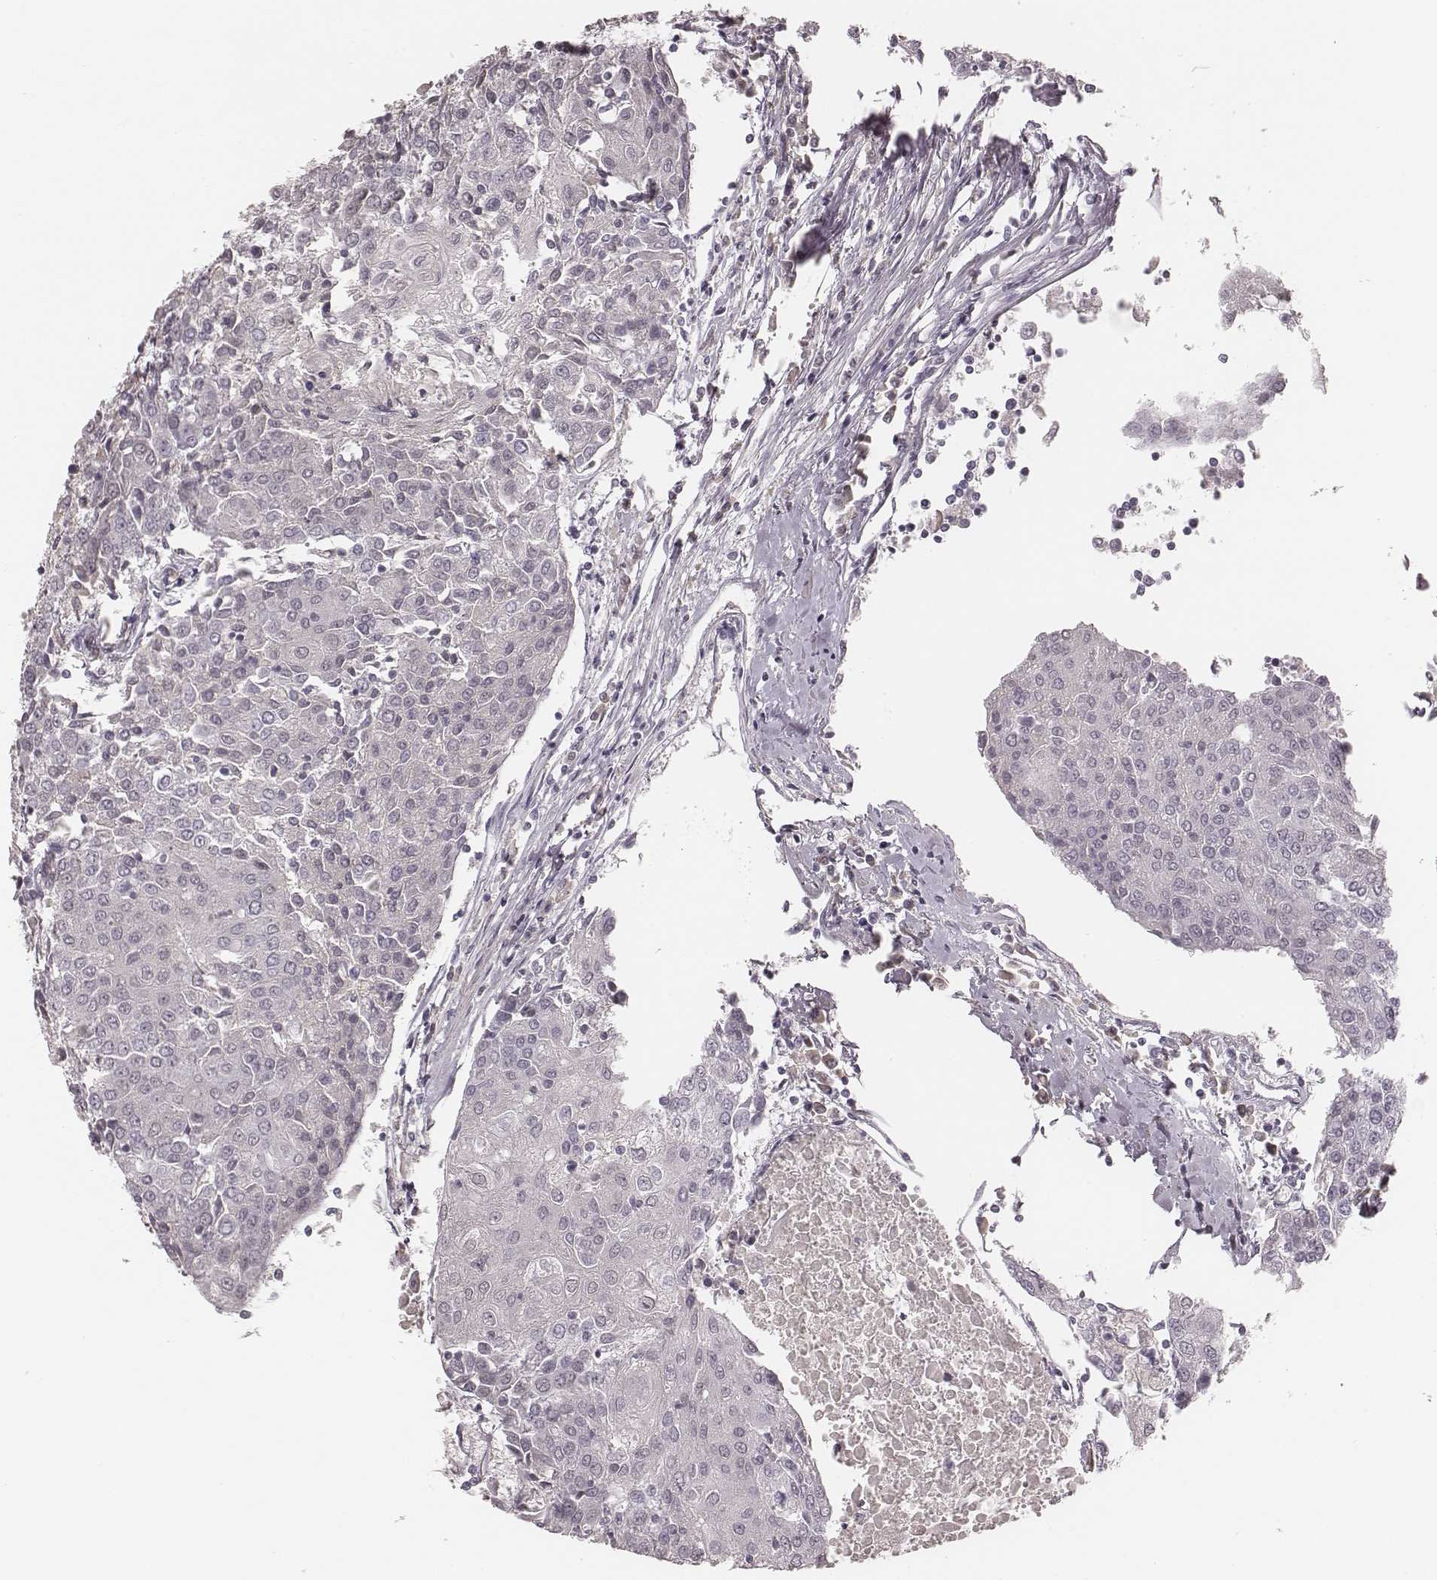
{"staining": {"intensity": "negative", "quantity": "none", "location": "none"}, "tissue": "urothelial cancer", "cell_type": "Tumor cells", "image_type": "cancer", "snomed": [{"axis": "morphology", "description": "Urothelial carcinoma, High grade"}, {"axis": "topography", "description": "Urinary bladder"}], "caption": "This is an IHC image of human high-grade urothelial carcinoma. There is no expression in tumor cells.", "gene": "MSX1", "patient": {"sex": "female", "age": 85}}